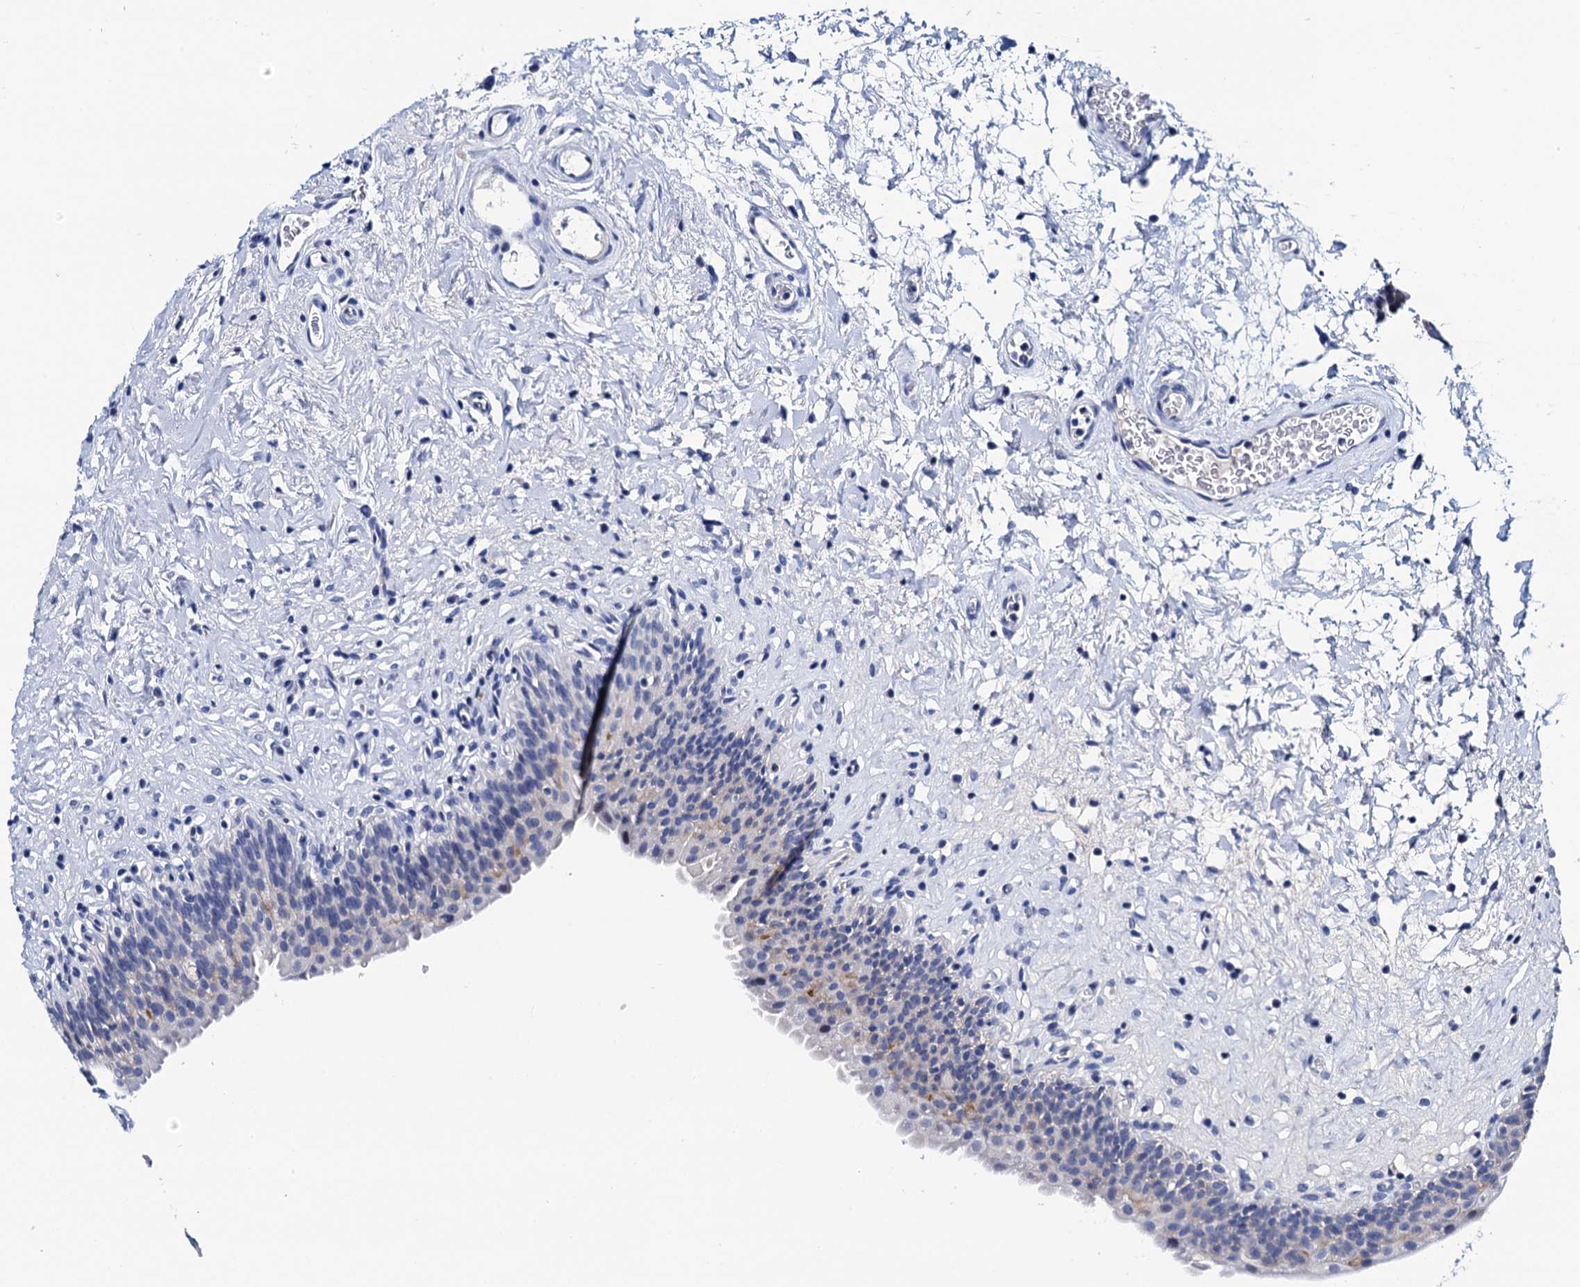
{"staining": {"intensity": "negative", "quantity": "none", "location": "none"}, "tissue": "urinary bladder", "cell_type": "Urothelial cells", "image_type": "normal", "snomed": [{"axis": "morphology", "description": "Normal tissue, NOS"}, {"axis": "topography", "description": "Urinary bladder"}], "caption": "High magnification brightfield microscopy of normal urinary bladder stained with DAB (brown) and counterstained with hematoxylin (blue): urothelial cells show no significant expression.", "gene": "LYPD3", "patient": {"sex": "male", "age": 83}}